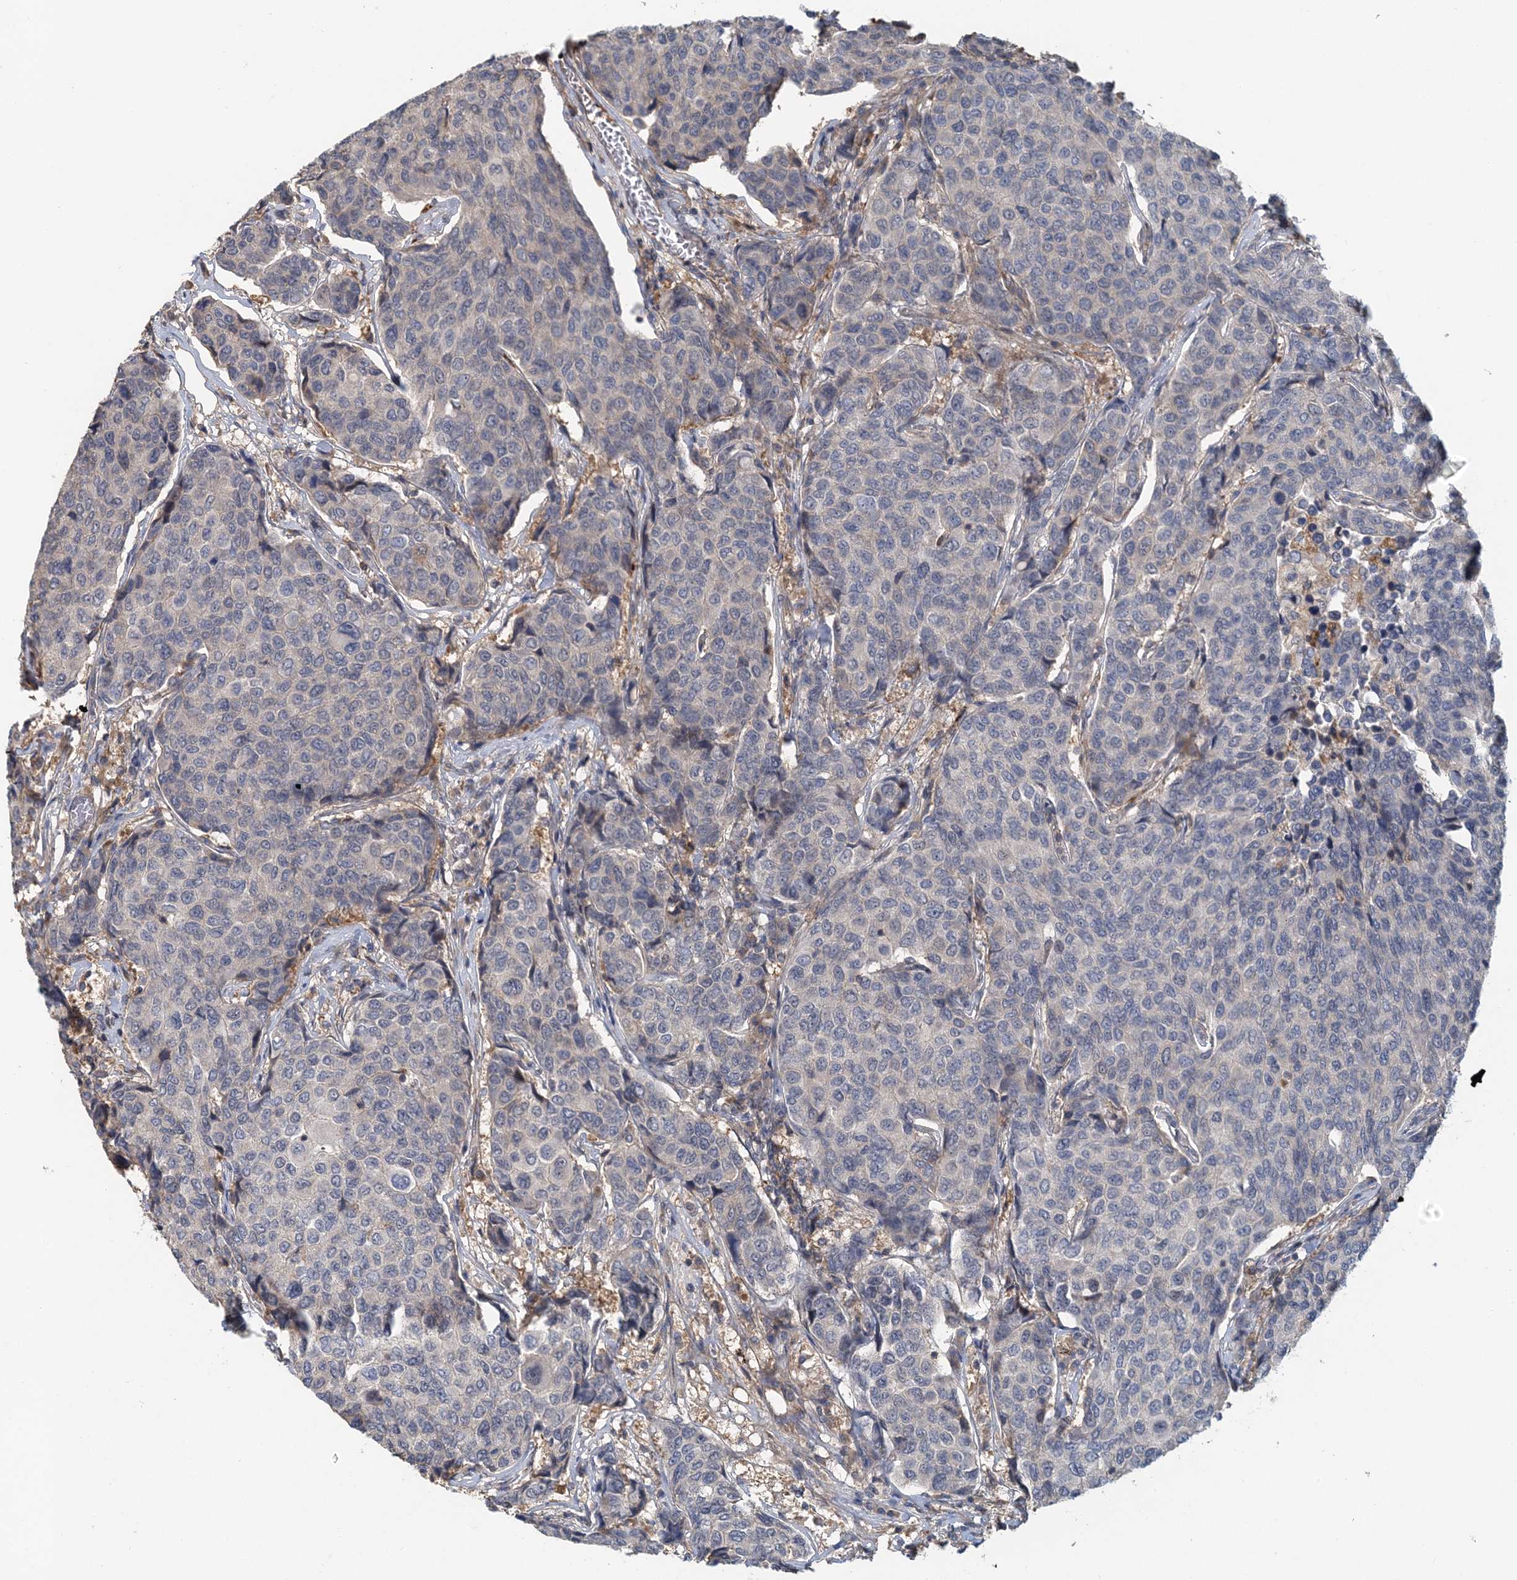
{"staining": {"intensity": "negative", "quantity": "none", "location": "none"}, "tissue": "breast cancer", "cell_type": "Tumor cells", "image_type": "cancer", "snomed": [{"axis": "morphology", "description": "Duct carcinoma"}, {"axis": "topography", "description": "Breast"}], "caption": "Tumor cells show no significant expression in breast cancer (intraductal carcinoma).", "gene": "RNF25", "patient": {"sex": "female", "age": 55}}